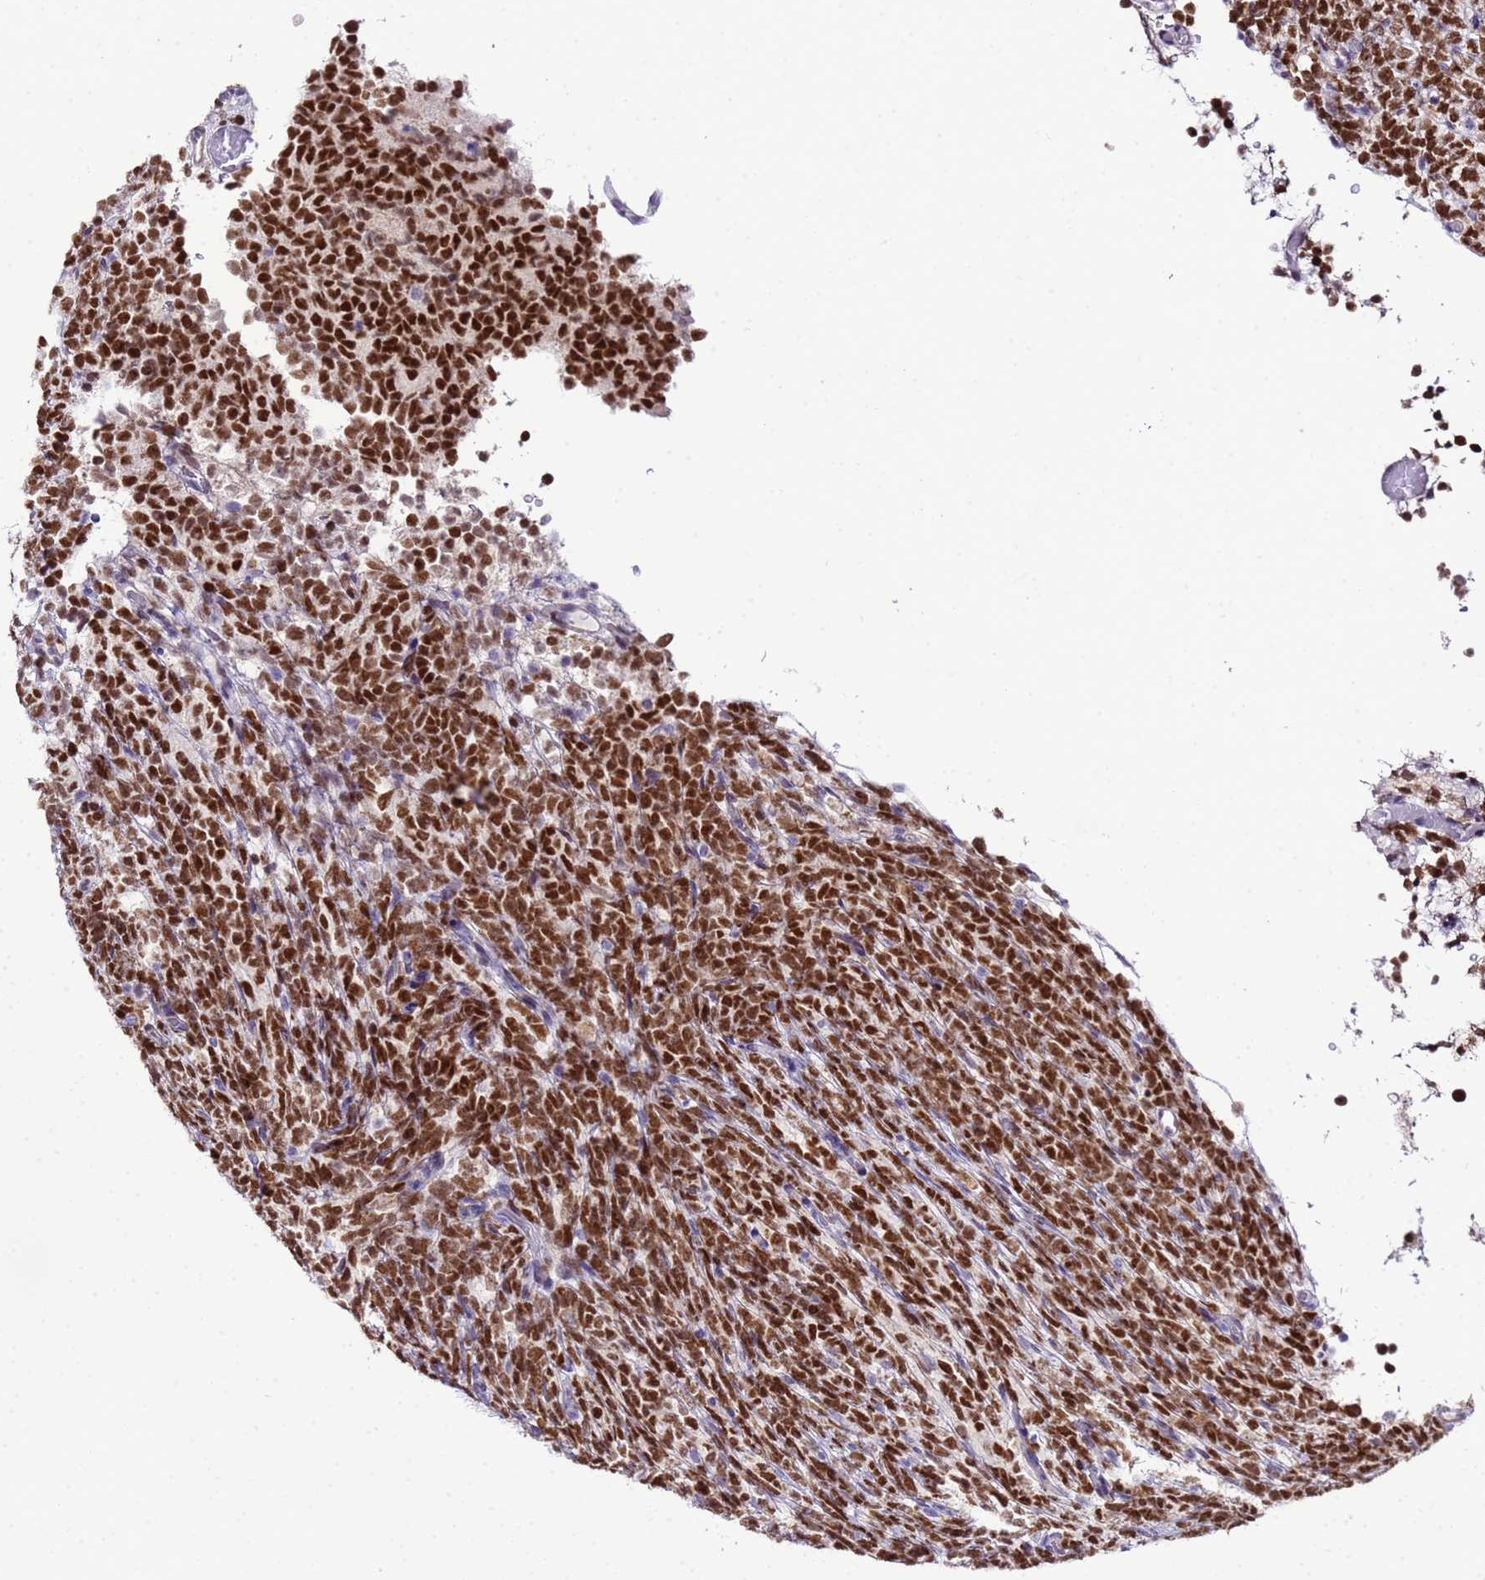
{"staining": {"intensity": "strong", "quantity": ">75%", "location": "nuclear"}, "tissue": "glioma", "cell_type": "Tumor cells", "image_type": "cancer", "snomed": [{"axis": "morphology", "description": "Glioma, malignant, Low grade"}, {"axis": "topography", "description": "Brain"}], "caption": "IHC micrograph of glioma stained for a protein (brown), which demonstrates high levels of strong nuclear staining in about >75% of tumor cells.", "gene": "BCL7A", "patient": {"sex": "female", "age": 1}}